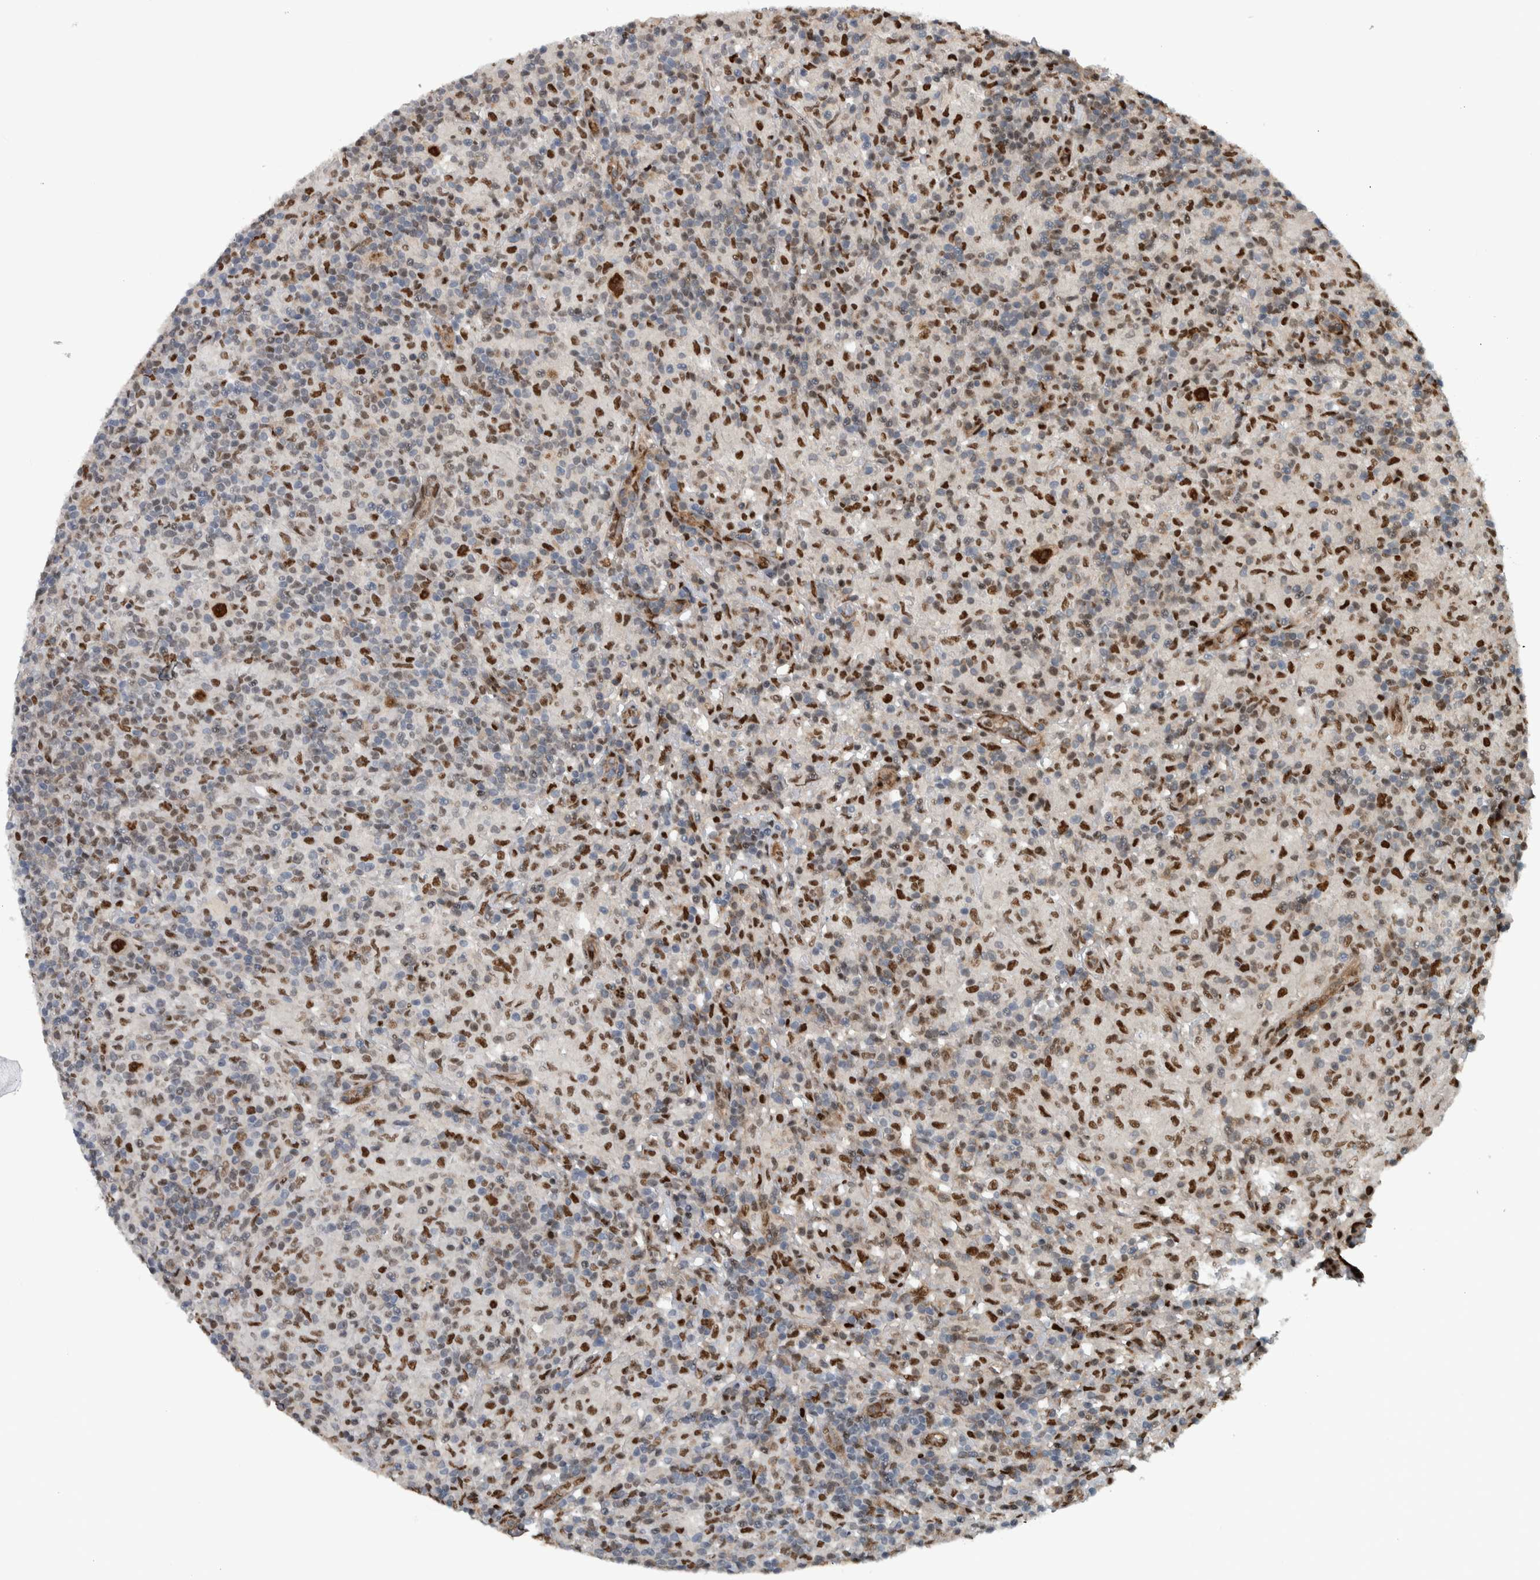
{"staining": {"intensity": "strong", "quantity": ">75%", "location": "cytoplasmic/membranous,nuclear"}, "tissue": "lymphoma", "cell_type": "Tumor cells", "image_type": "cancer", "snomed": [{"axis": "morphology", "description": "Hodgkin's disease, NOS"}, {"axis": "topography", "description": "Lymph node"}], "caption": "About >75% of tumor cells in human lymphoma exhibit strong cytoplasmic/membranous and nuclear protein staining as visualized by brown immunohistochemical staining.", "gene": "FAM135B", "patient": {"sex": "male", "age": 70}}